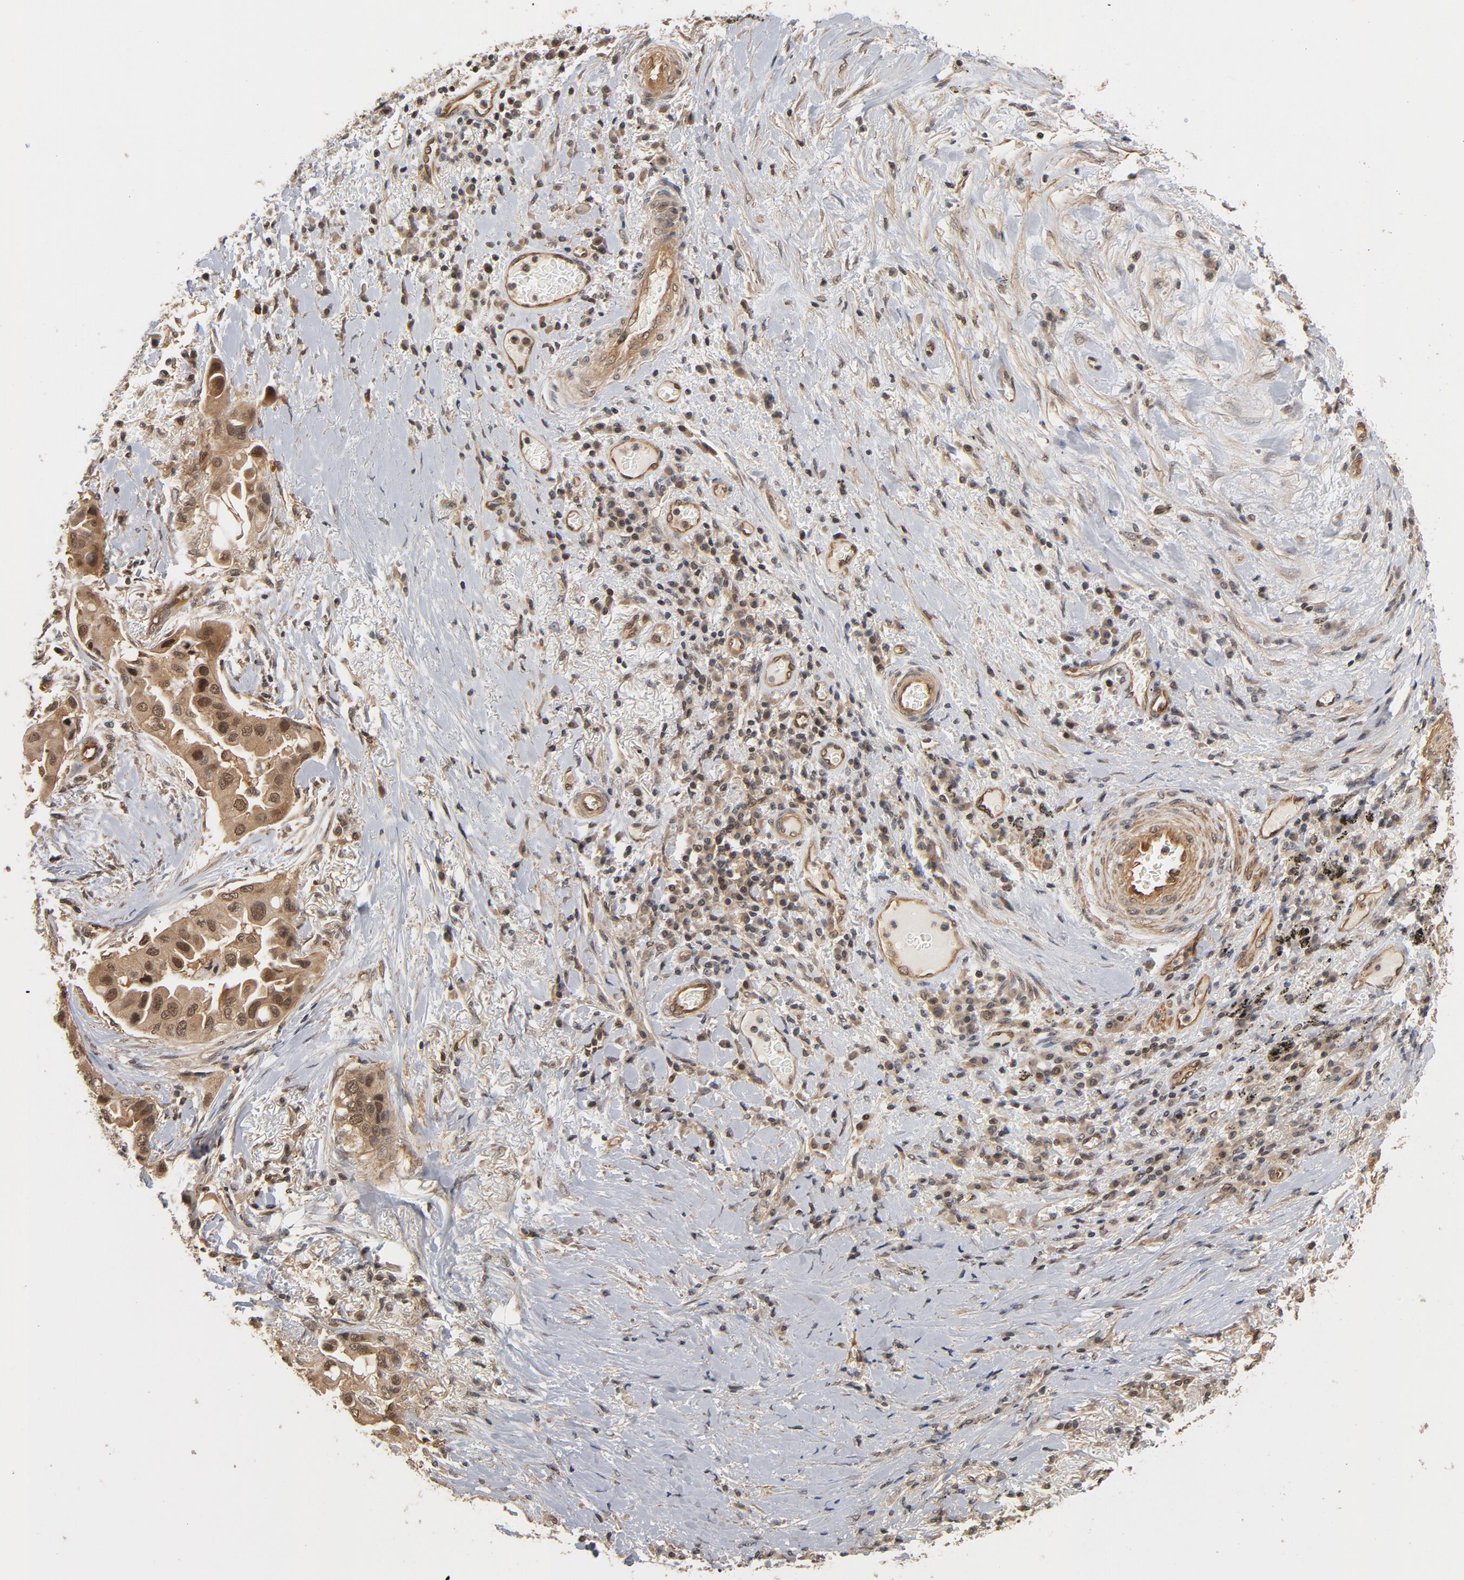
{"staining": {"intensity": "moderate", "quantity": ">75%", "location": "cytoplasmic/membranous"}, "tissue": "lung cancer", "cell_type": "Tumor cells", "image_type": "cancer", "snomed": [{"axis": "morphology", "description": "Adenocarcinoma, NOS"}, {"axis": "topography", "description": "Lung"}], "caption": "Protein analysis of adenocarcinoma (lung) tissue demonstrates moderate cytoplasmic/membranous staining in about >75% of tumor cells.", "gene": "CDC37", "patient": {"sex": "female", "age": 76}}